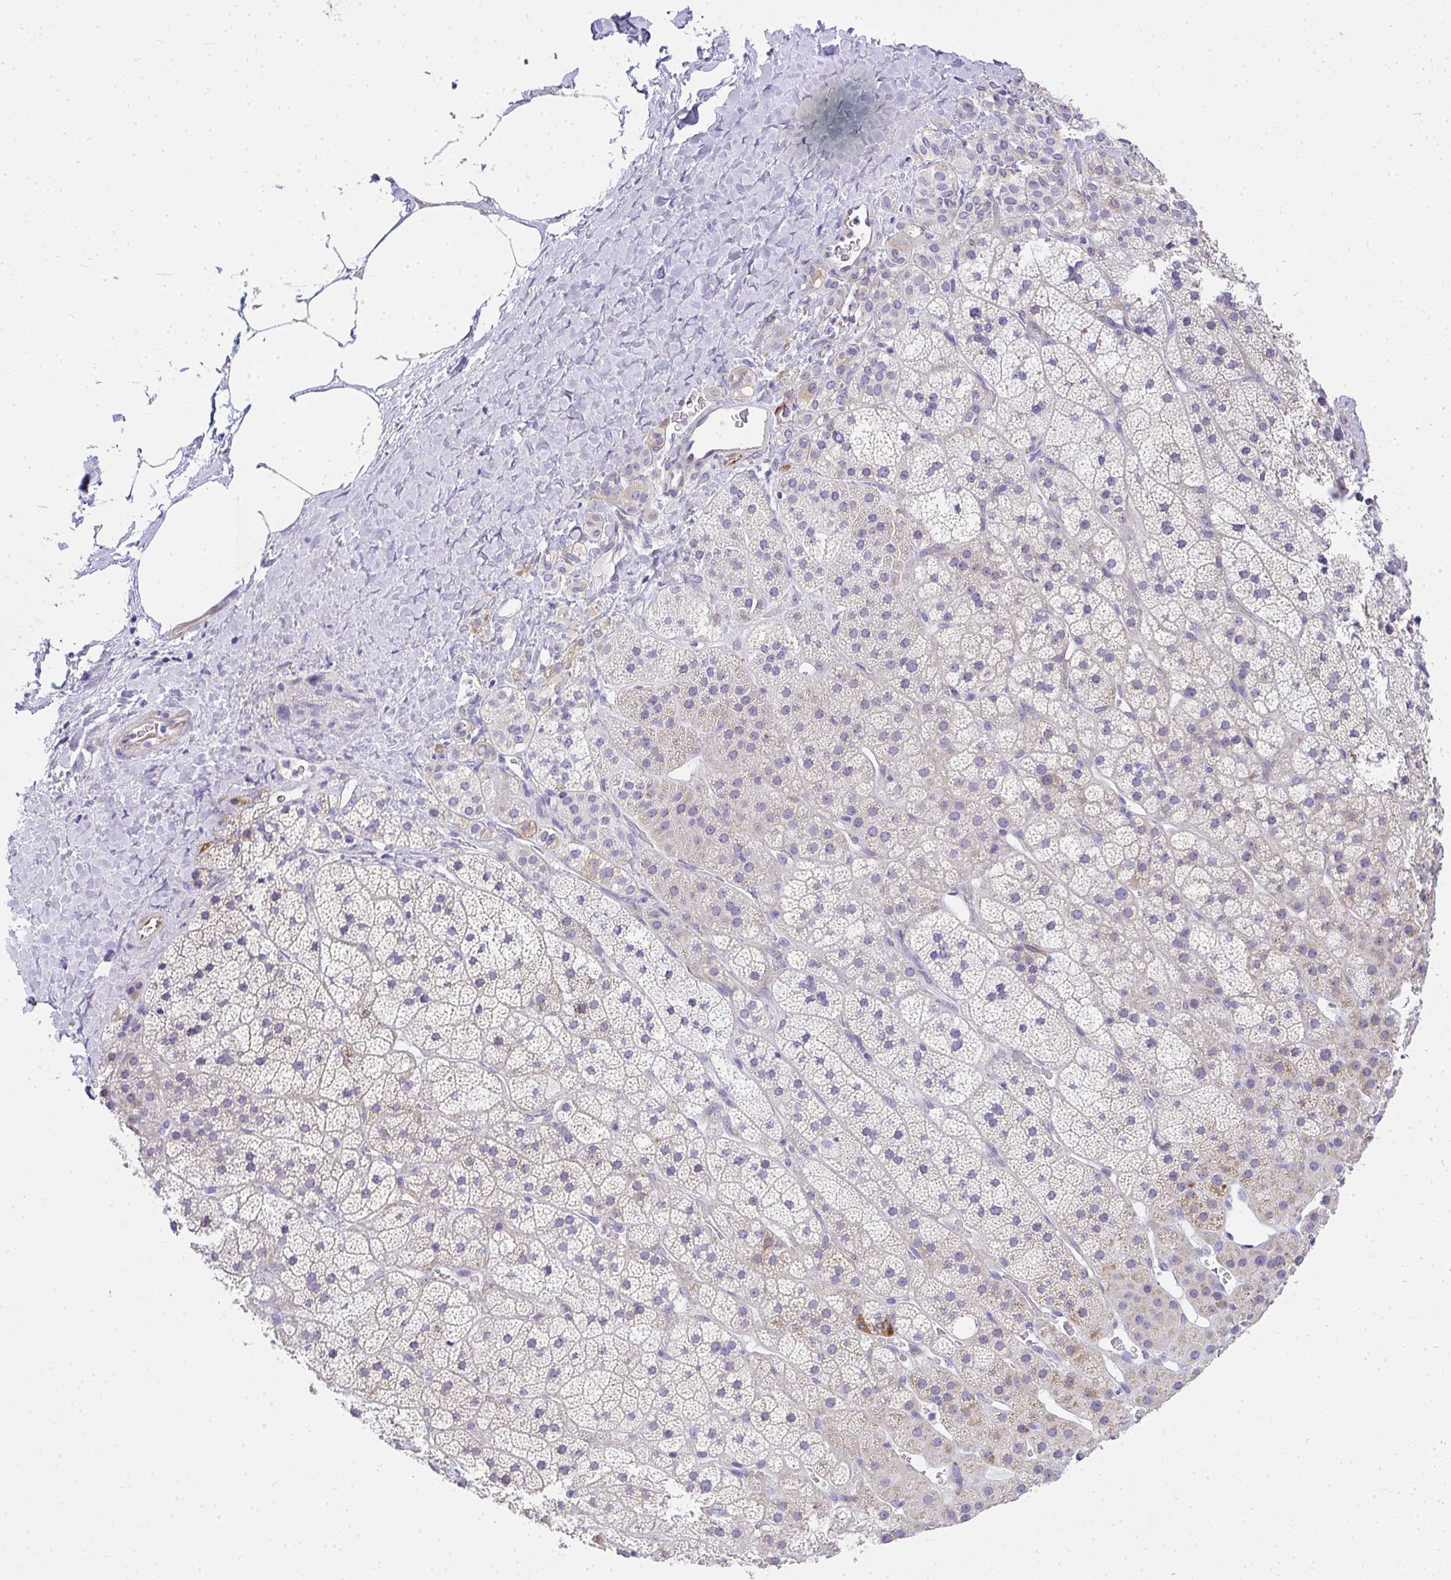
{"staining": {"intensity": "strong", "quantity": "<25%", "location": "cytoplasmic/membranous"}, "tissue": "adrenal gland", "cell_type": "Glandular cells", "image_type": "normal", "snomed": [{"axis": "morphology", "description": "Normal tissue, NOS"}, {"axis": "topography", "description": "Adrenal gland"}], "caption": "Adrenal gland was stained to show a protein in brown. There is medium levels of strong cytoplasmic/membranous expression in approximately <25% of glandular cells. The staining is performed using DAB (3,3'-diaminobenzidine) brown chromogen to label protein expression. The nuclei are counter-stained blue using hematoxylin.", "gene": "ADRA2C", "patient": {"sex": "male", "age": 57}}